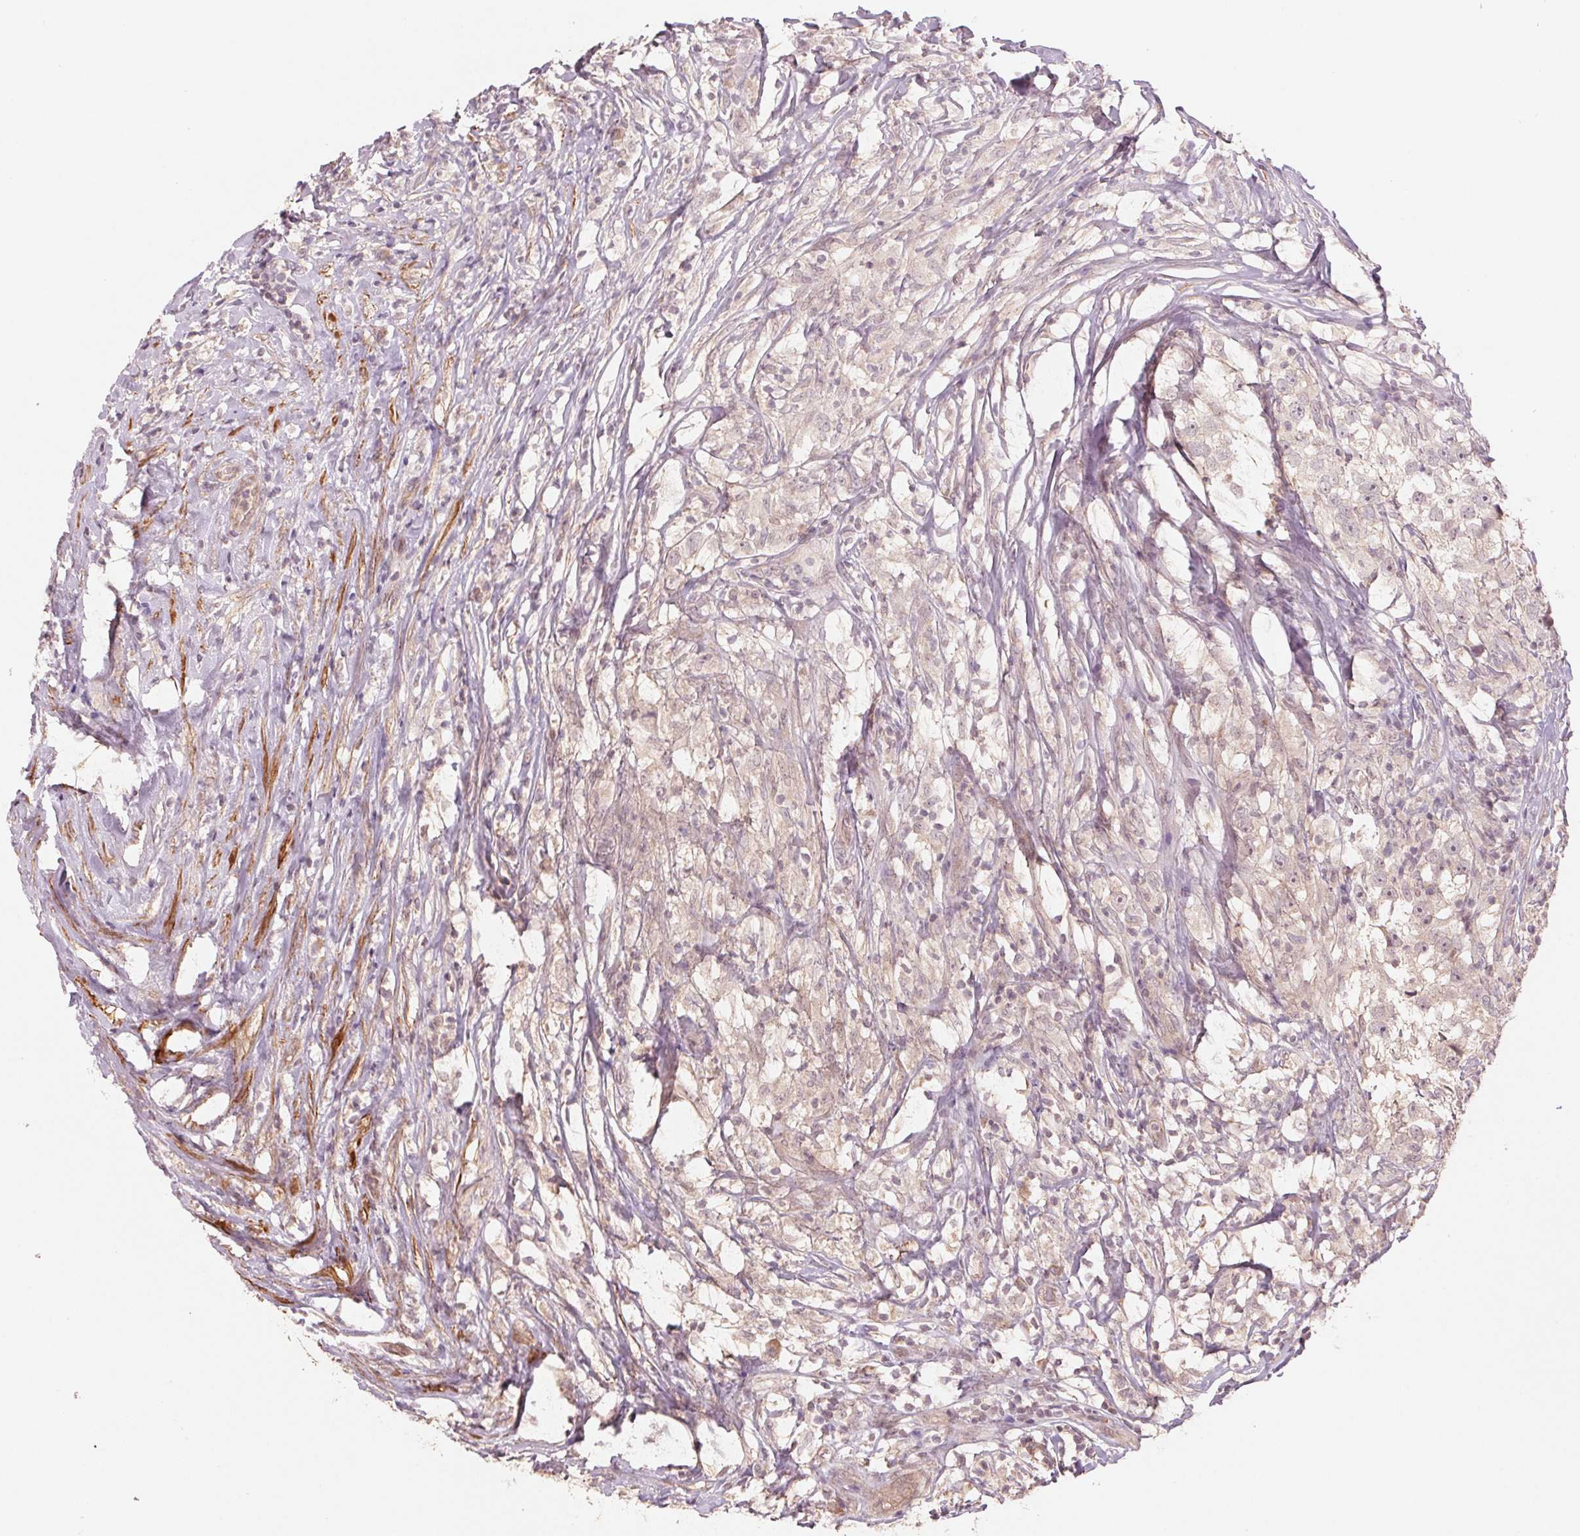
{"staining": {"intensity": "negative", "quantity": "none", "location": "none"}, "tissue": "testis cancer", "cell_type": "Tumor cells", "image_type": "cancer", "snomed": [{"axis": "morphology", "description": "Seminoma, NOS"}, {"axis": "topography", "description": "Testis"}], "caption": "This is an immunohistochemistry photomicrograph of testis cancer (seminoma). There is no expression in tumor cells.", "gene": "PPIA", "patient": {"sex": "male", "age": 46}}